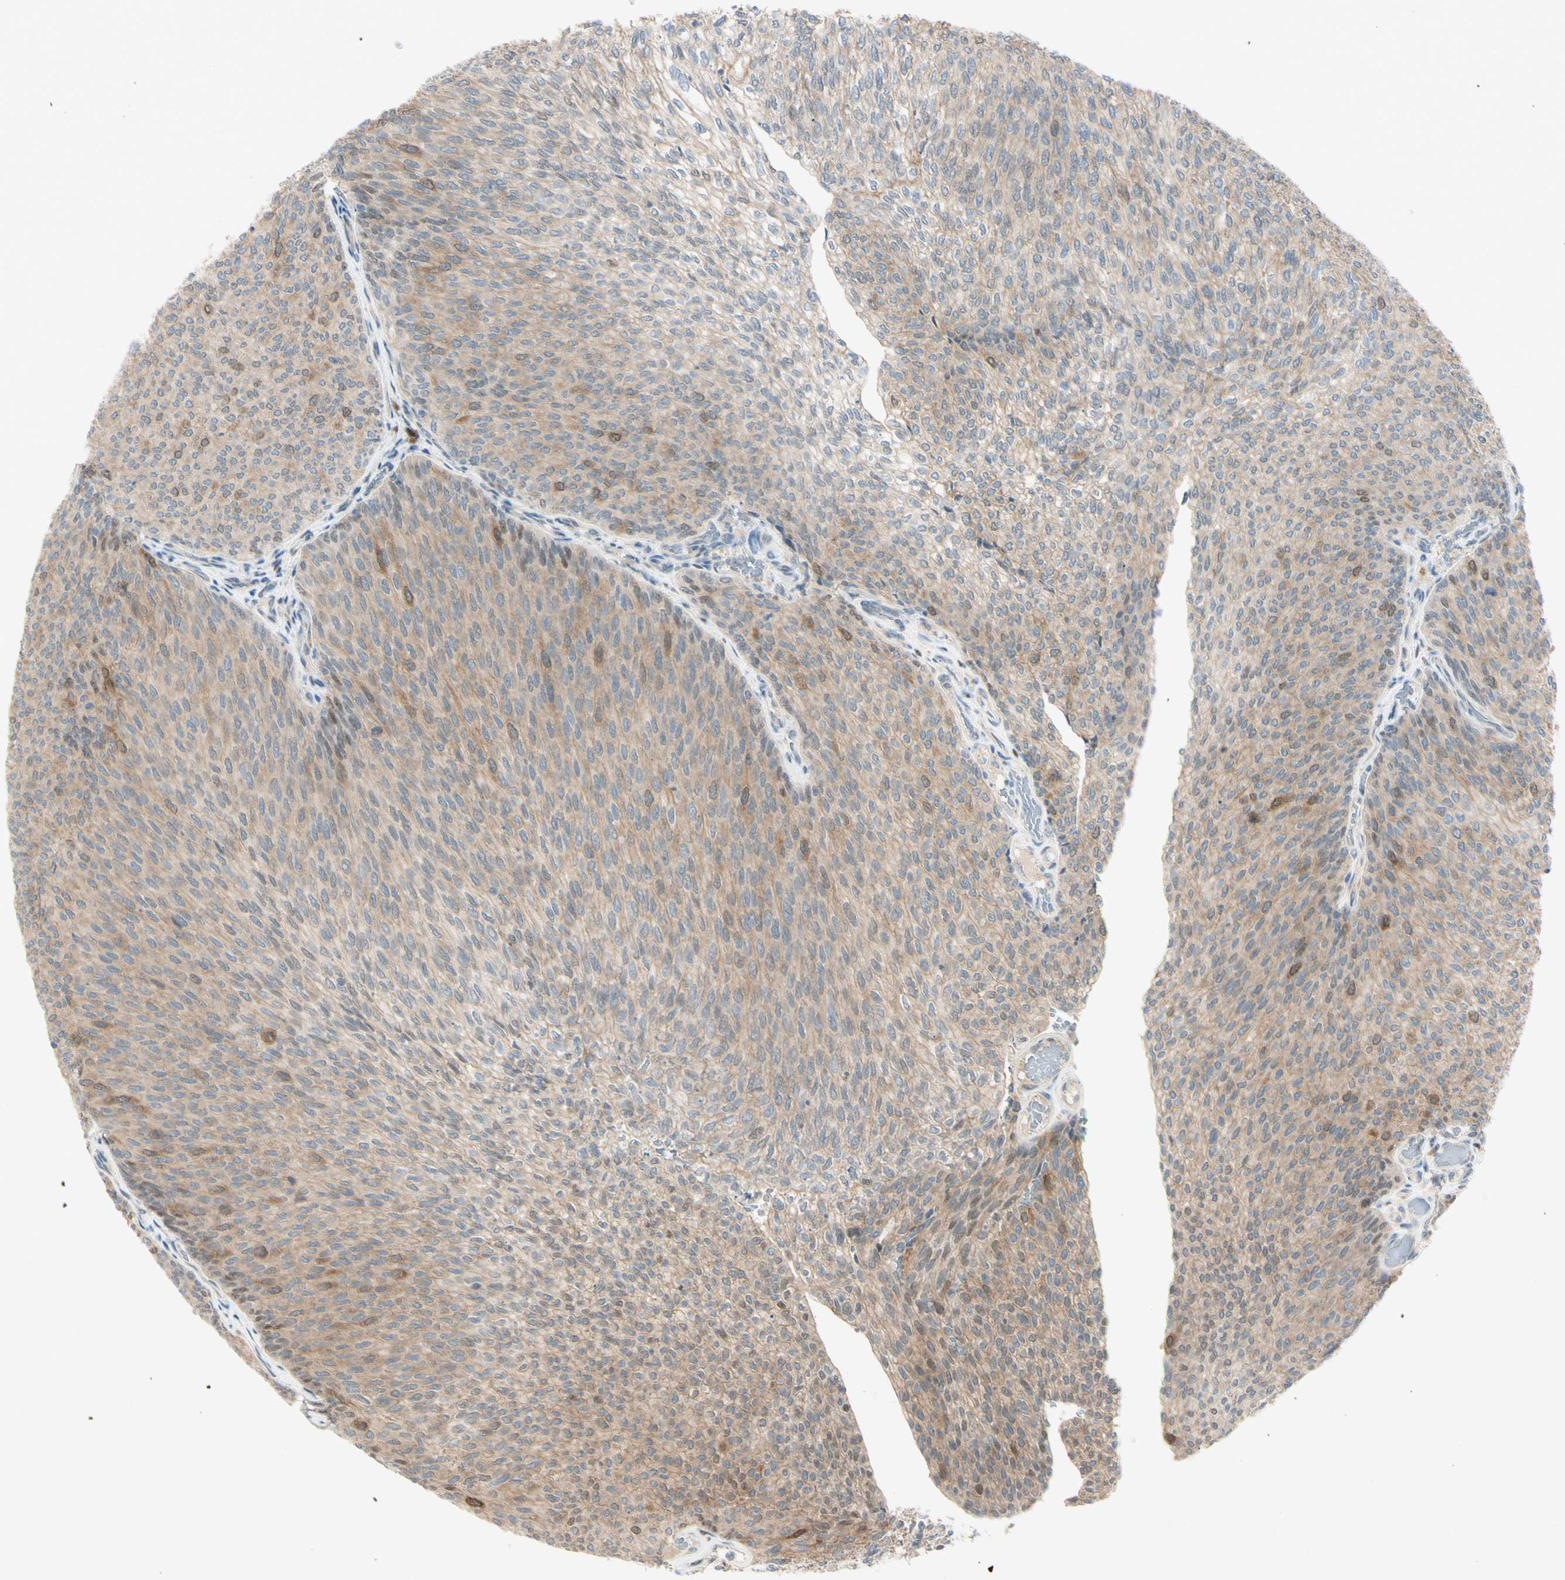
{"staining": {"intensity": "weak", "quantity": ">75%", "location": "cytoplasmic/membranous"}, "tissue": "urothelial cancer", "cell_type": "Tumor cells", "image_type": "cancer", "snomed": [{"axis": "morphology", "description": "Urothelial carcinoma, Low grade"}, {"axis": "topography", "description": "Urinary bladder"}], "caption": "Immunohistochemistry (IHC) micrograph of neoplastic tissue: low-grade urothelial carcinoma stained using immunohistochemistry (IHC) reveals low levels of weak protein expression localized specifically in the cytoplasmic/membranous of tumor cells, appearing as a cytoplasmic/membranous brown color.", "gene": "PTTG1", "patient": {"sex": "female", "age": 79}}